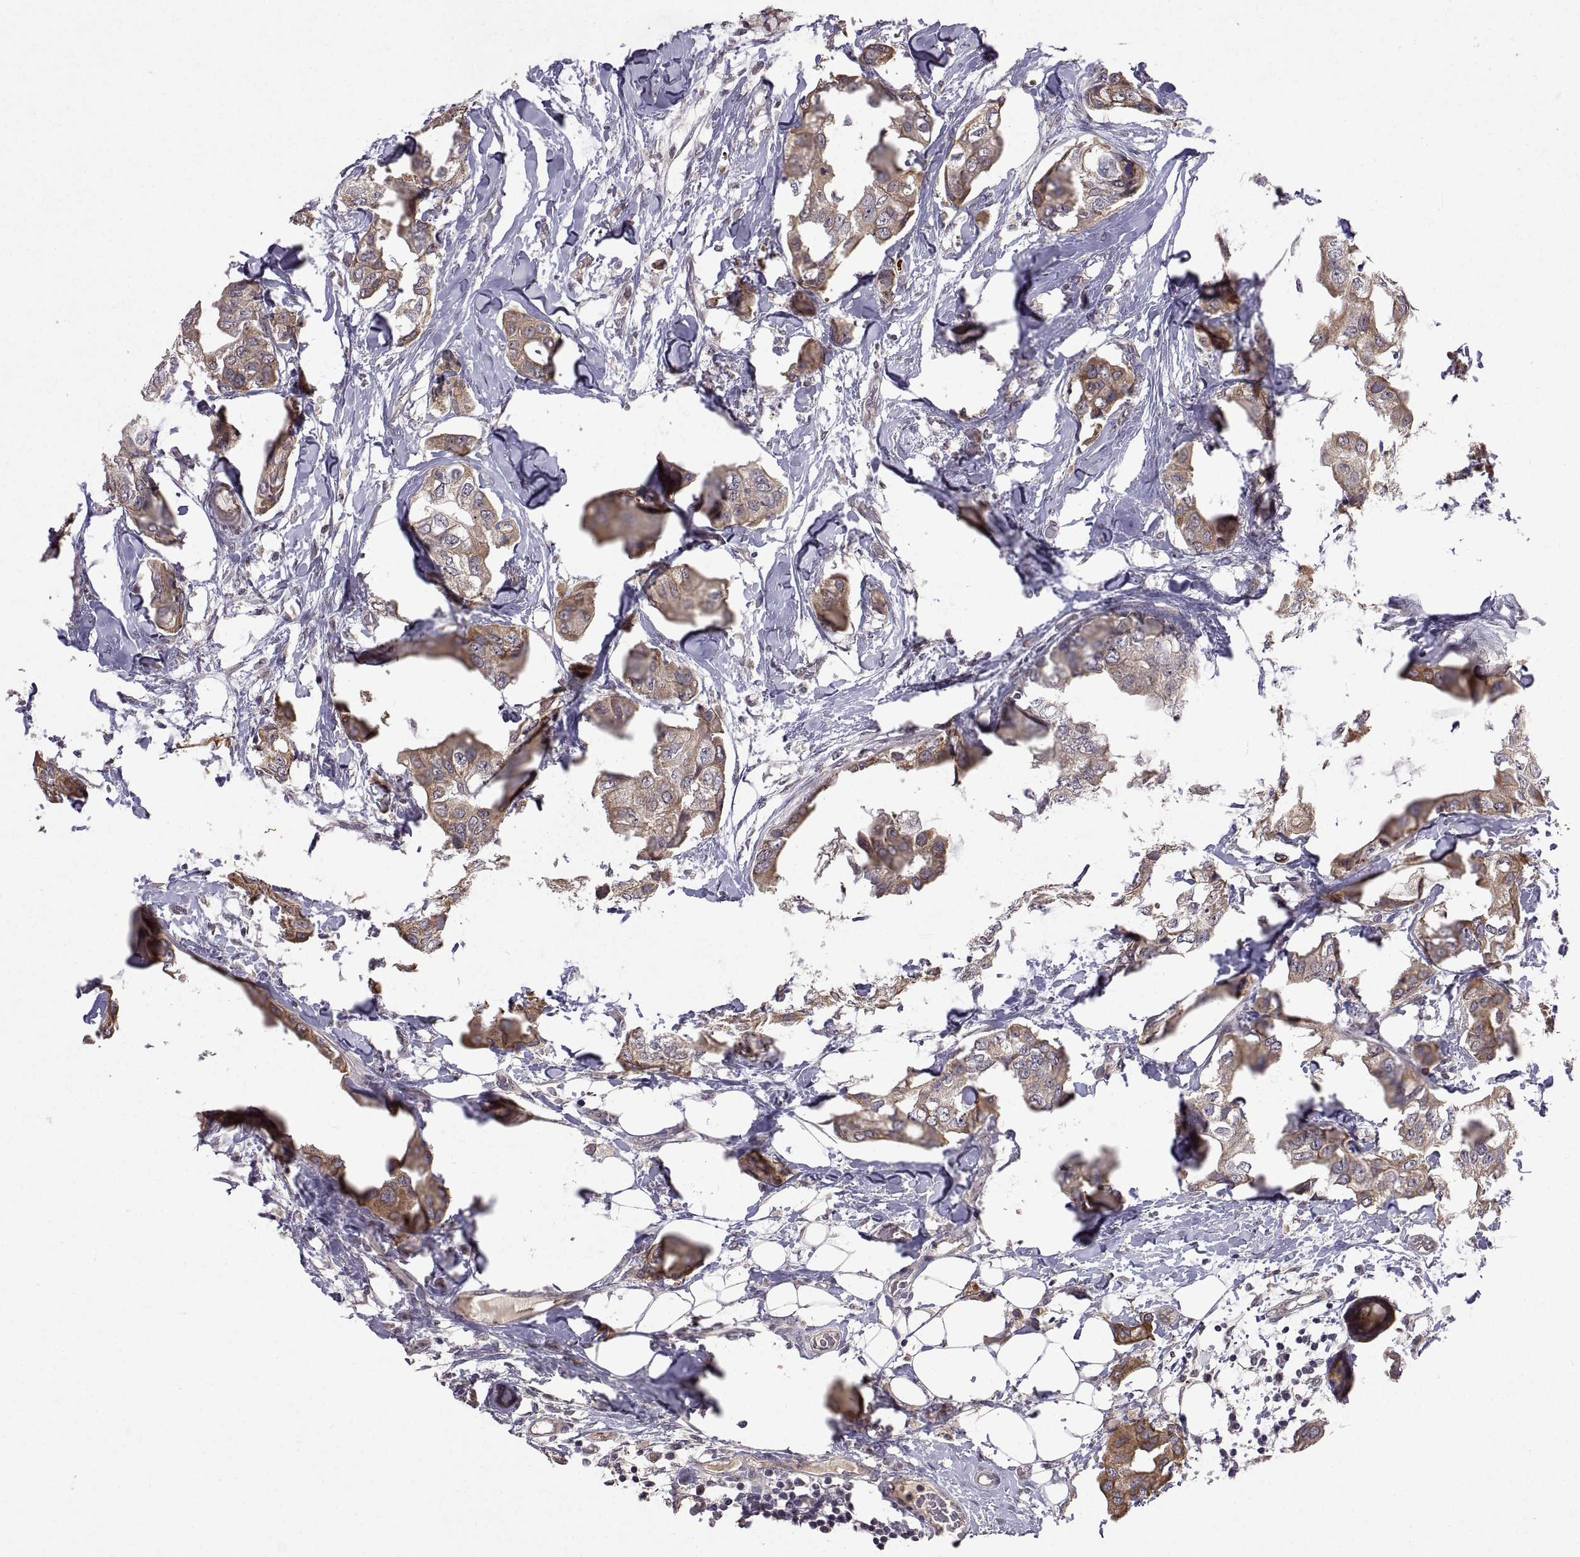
{"staining": {"intensity": "strong", "quantity": ">75%", "location": "cytoplasmic/membranous"}, "tissue": "breast cancer", "cell_type": "Tumor cells", "image_type": "cancer", "snomed": [{"axis": "morphology", "description": "Normal tissue, NOS"}, {"axis": "morphology", "description": "Duct carcinoma"}, {"axis": "topography", "description": "Breast"}], "caption": "There is high levels of strong cytoplasmic/membranous positivity in tumor cells of breast cancer, as demonstrated by immunohistochemical staining (brown color).", "gene": "LAMA1", "patient": {"sex": "female", "age": 40}}